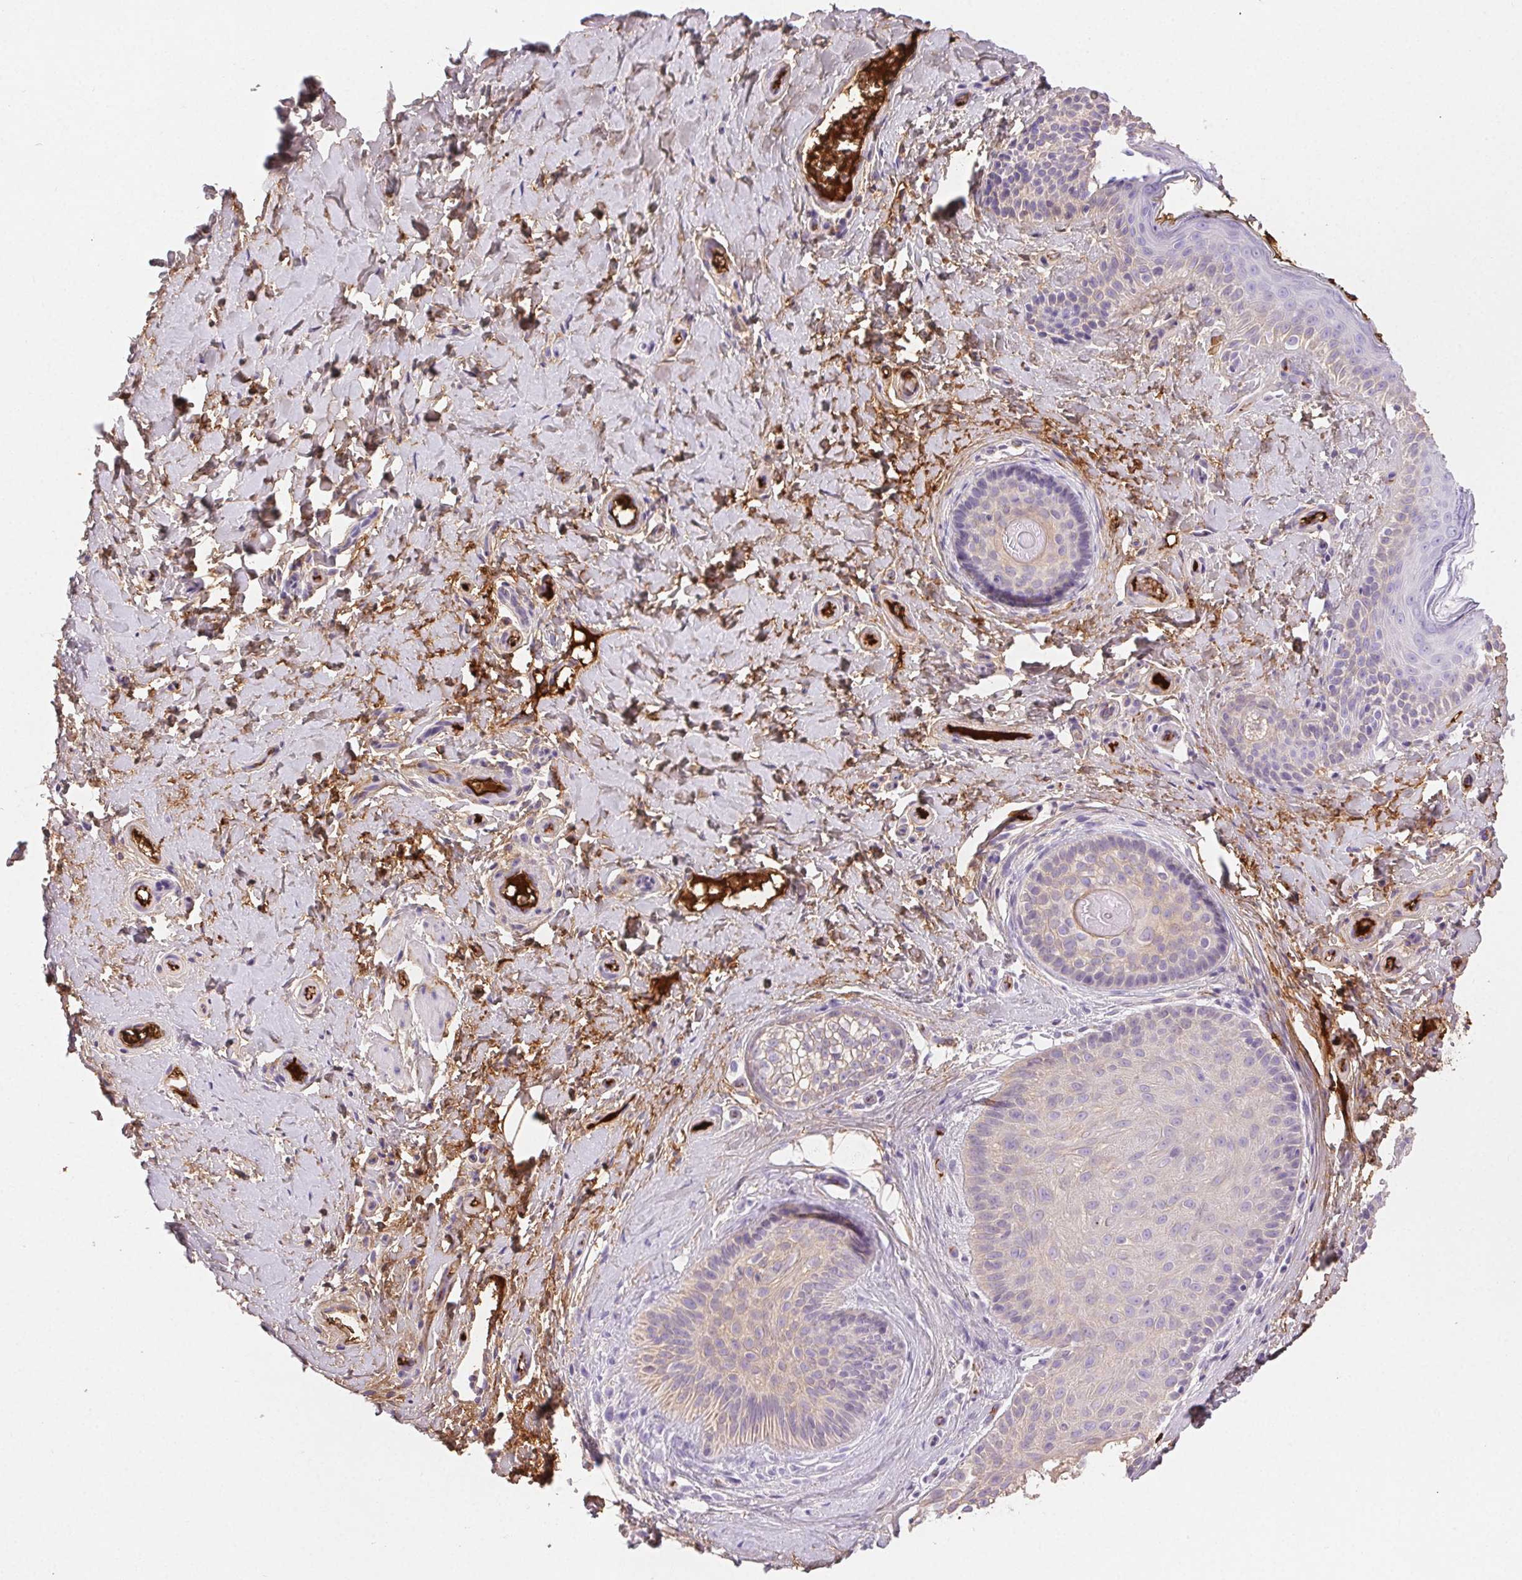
{"staining": {"intensity": "negative", "quantity": "none", "location": "none"}, "tissue": "skin cancer", "cell_type": "Tumor cells", "image_type": "cancer", "snomed": [{"axis": "morphology", "description": "Basal cell carcinoma"}, {"axis": "topography", "description": "Skin"}], "caption": "High magnification brightfield microscopy of basal cell carcinoma (skin) stained with DAB (3,3'-diaminobenzidine) (brown) and counterstained with hematoxylin (blue): tumor cells show no significant staining. The staining was performed using DAB to visualize the protein expression in brown, while the nuclei were stained in blue with hematoxylin (Magnification: 20x).", "gene": "FGA", "patient": {"sex": "male", "age": 89}}